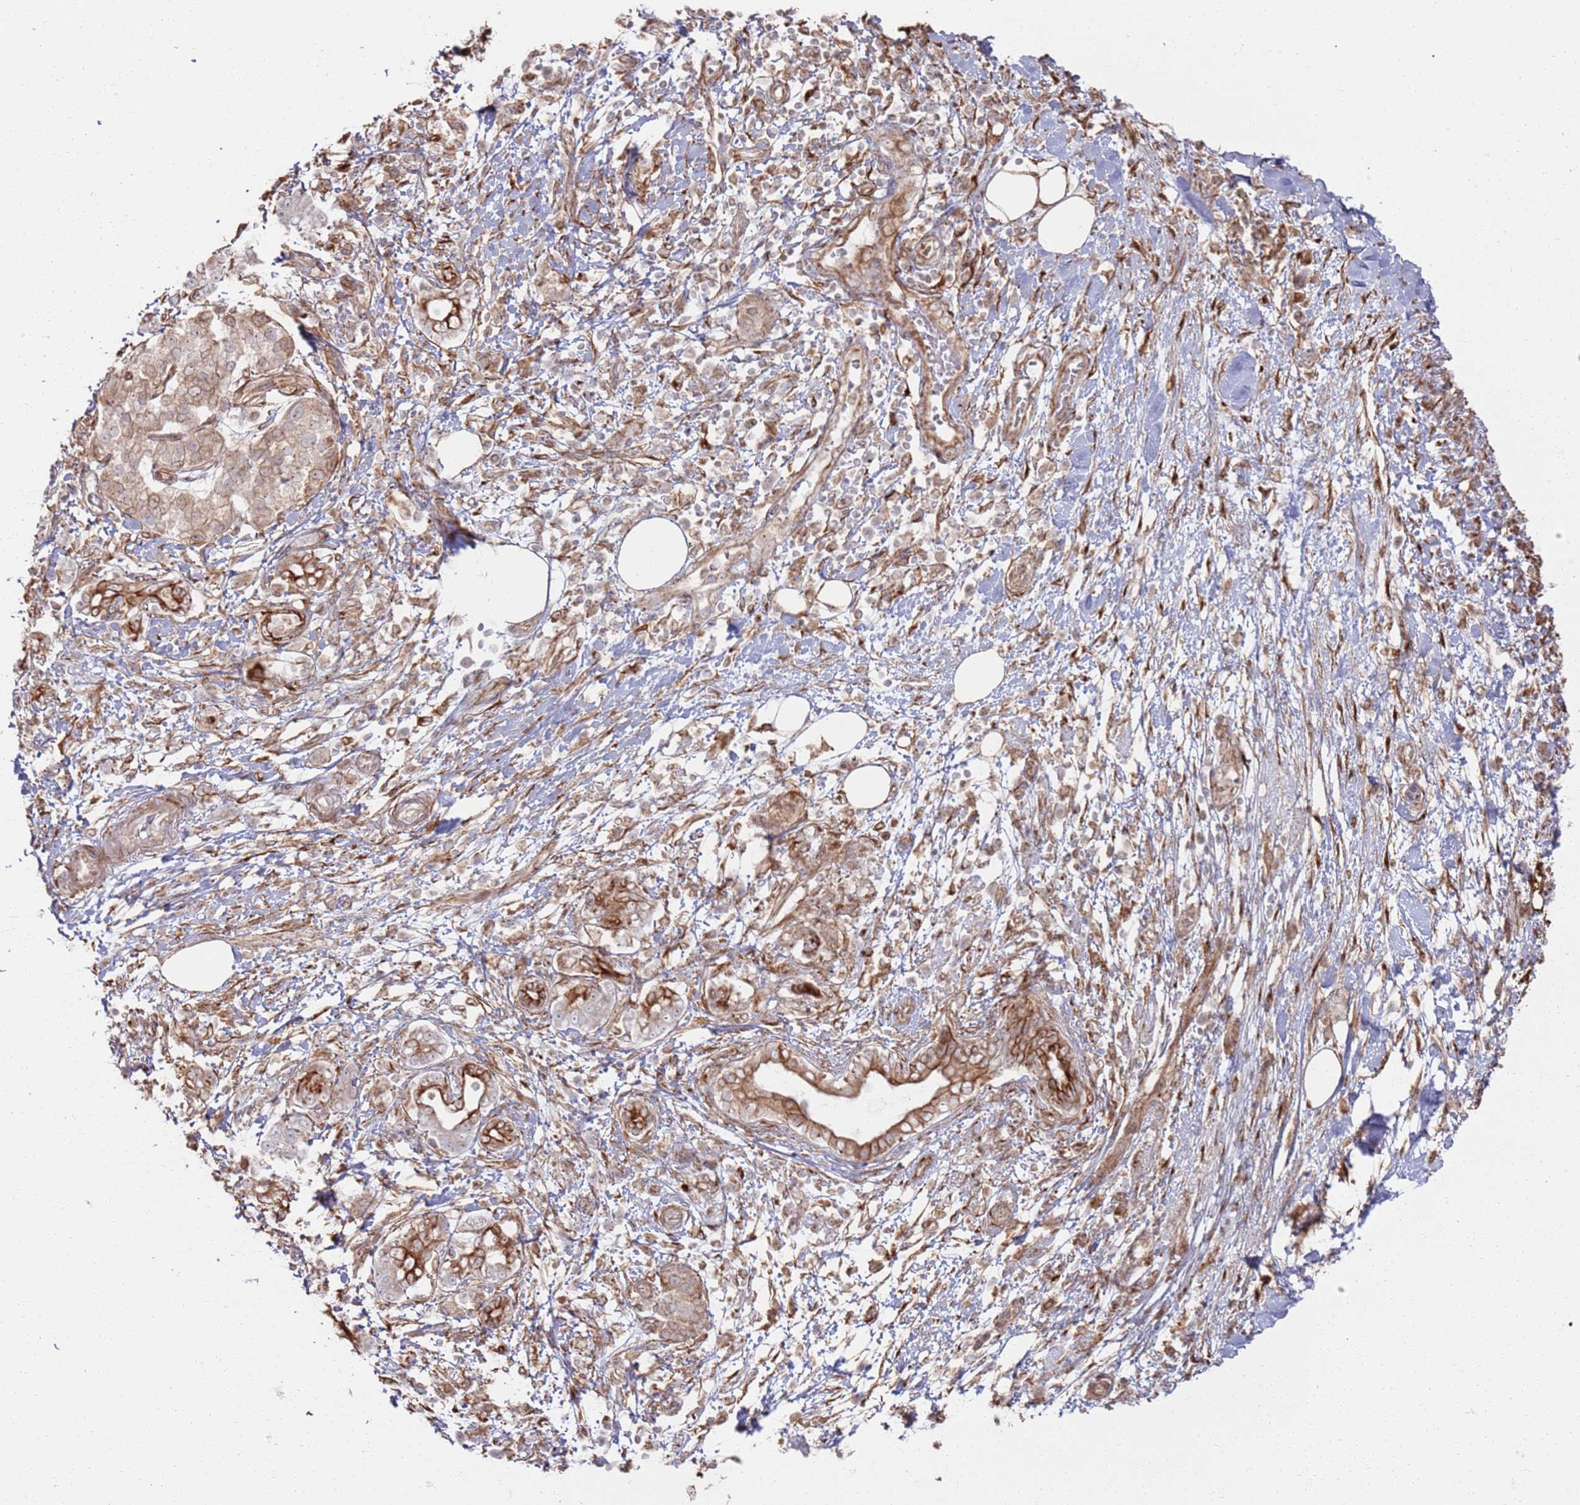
{"staining": {"intensity": "moderate", "quantity": "25%-75%", "location": "cytoplasmic/membranous"}, "tissue": "pancreatic cancer", "cell_type": "Tumor cells", "image_type": "cancer", "snomed": [{"axis": "morphology", "description": "Adenocarcinoma, NOS"}, {"axis": "topography", "description": "Pancreas"}], "caption": "High-power microscopy captured an IHC photomicrograph of pancreatic cancer (adenocarcinoma), revealing moderate cytoplasmic/membranous staining in approximately 25%-75% of tumor cells. The staining was performed using DAB (3,3'-diaminobenzidine), with brown indicating positive protein expression. Nuclei are stained blue with hematoxylin.", "gene": "PHF21A", "patient": {"sex": "female", "age": 73}}